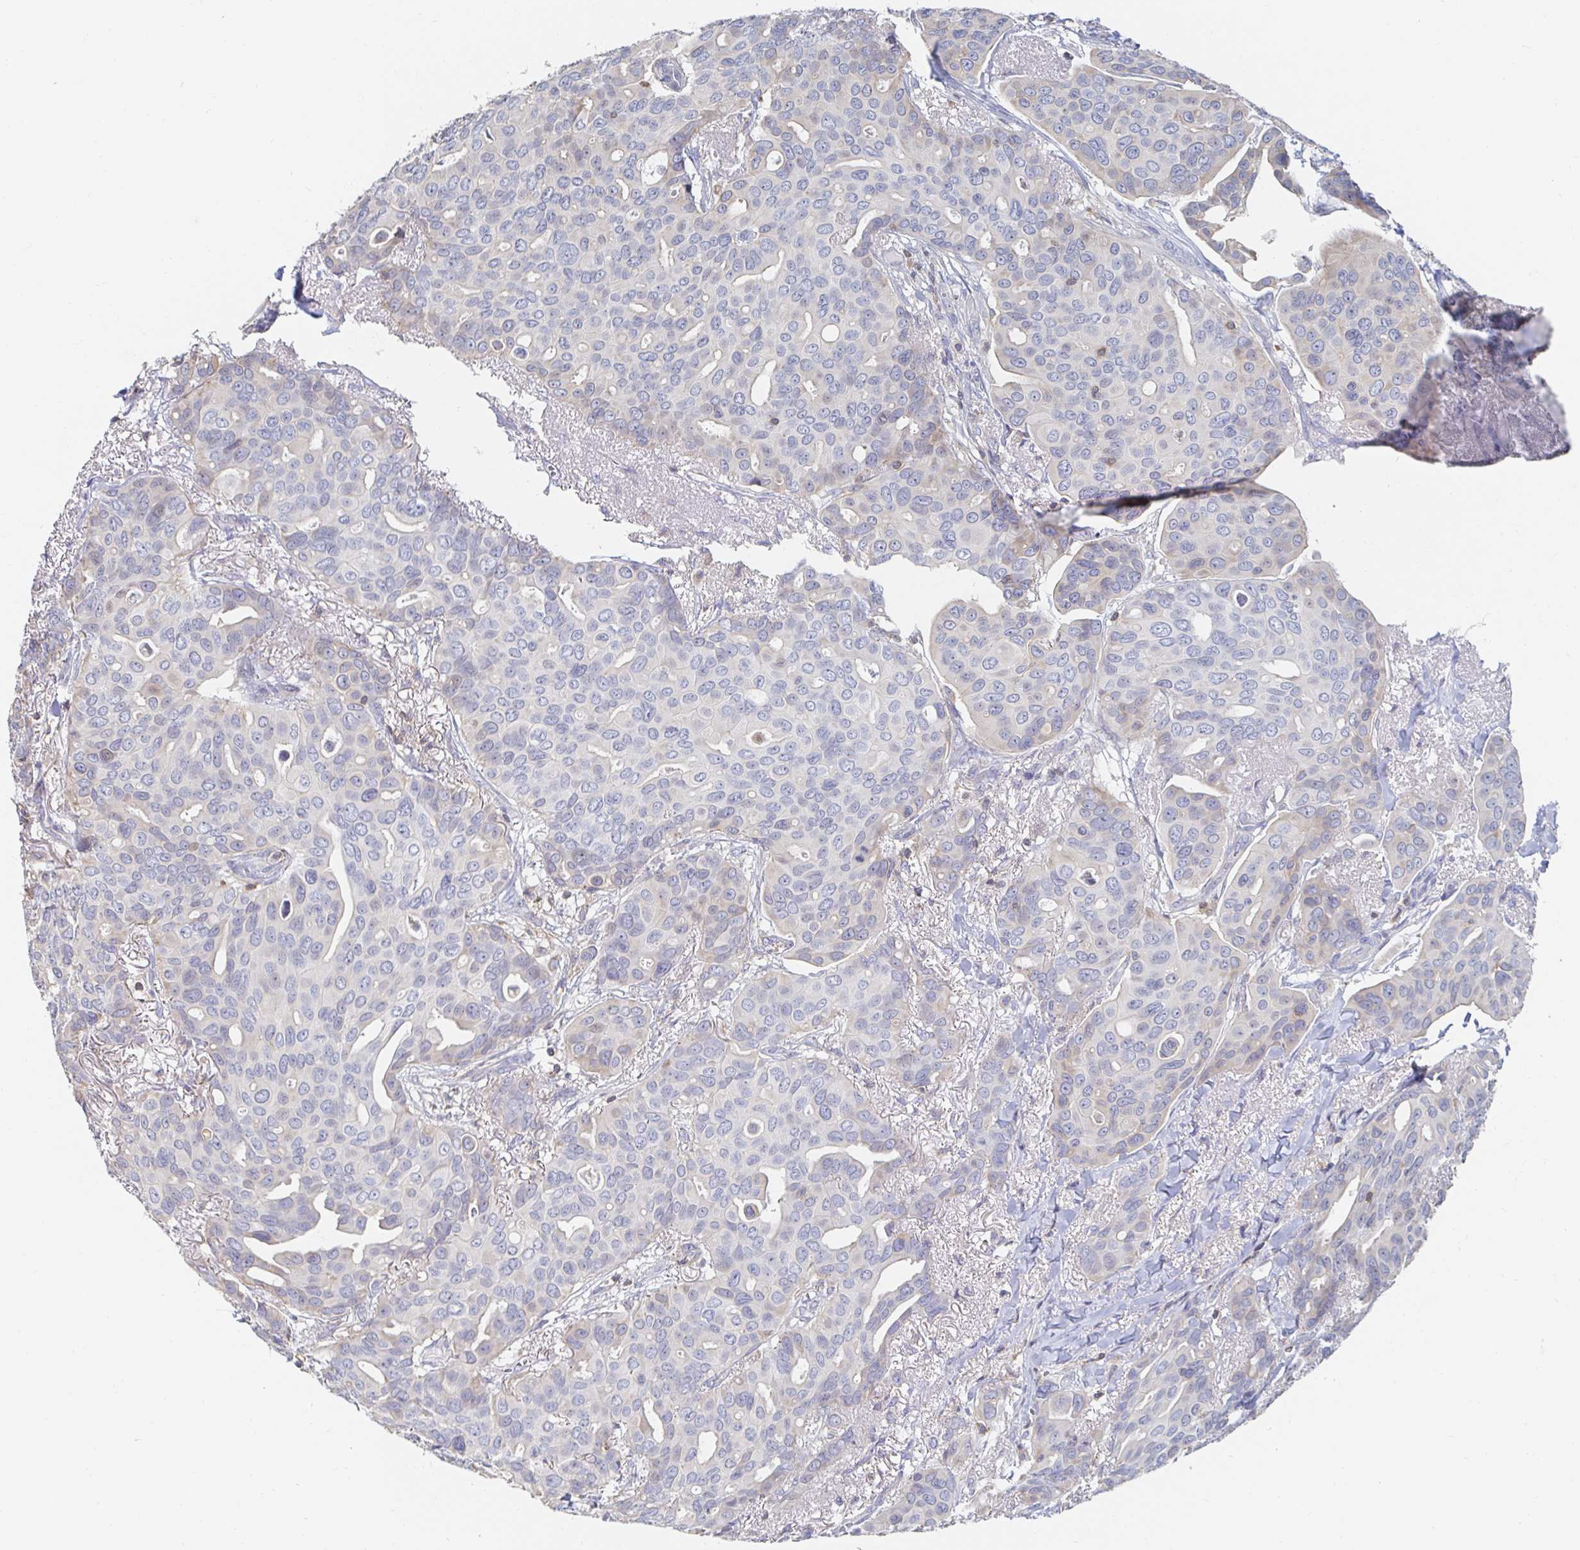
{"staining": {"intensity": "negative", "quantity": "none", "location": "none"}, "tissue": "breast cancer", "cell_type": "Tumor cells", "image_type": "cancer", "snomed": [{"axis": "morphology", "description": "Duct carcinoma"}, {"axis": "topography", "description": "Breast"}], "caption": "An immunohistochemistry image of intraductal carcinoma (breast) is shown. There is no staining in tumor cells of intraductal carcinoma (breast). (DAB (3,3'-diaminobenzidine) immunohistochemistry, high magnification).", "gene": "PIK3CD", "patient": {"sex": "female", "age": 54}}